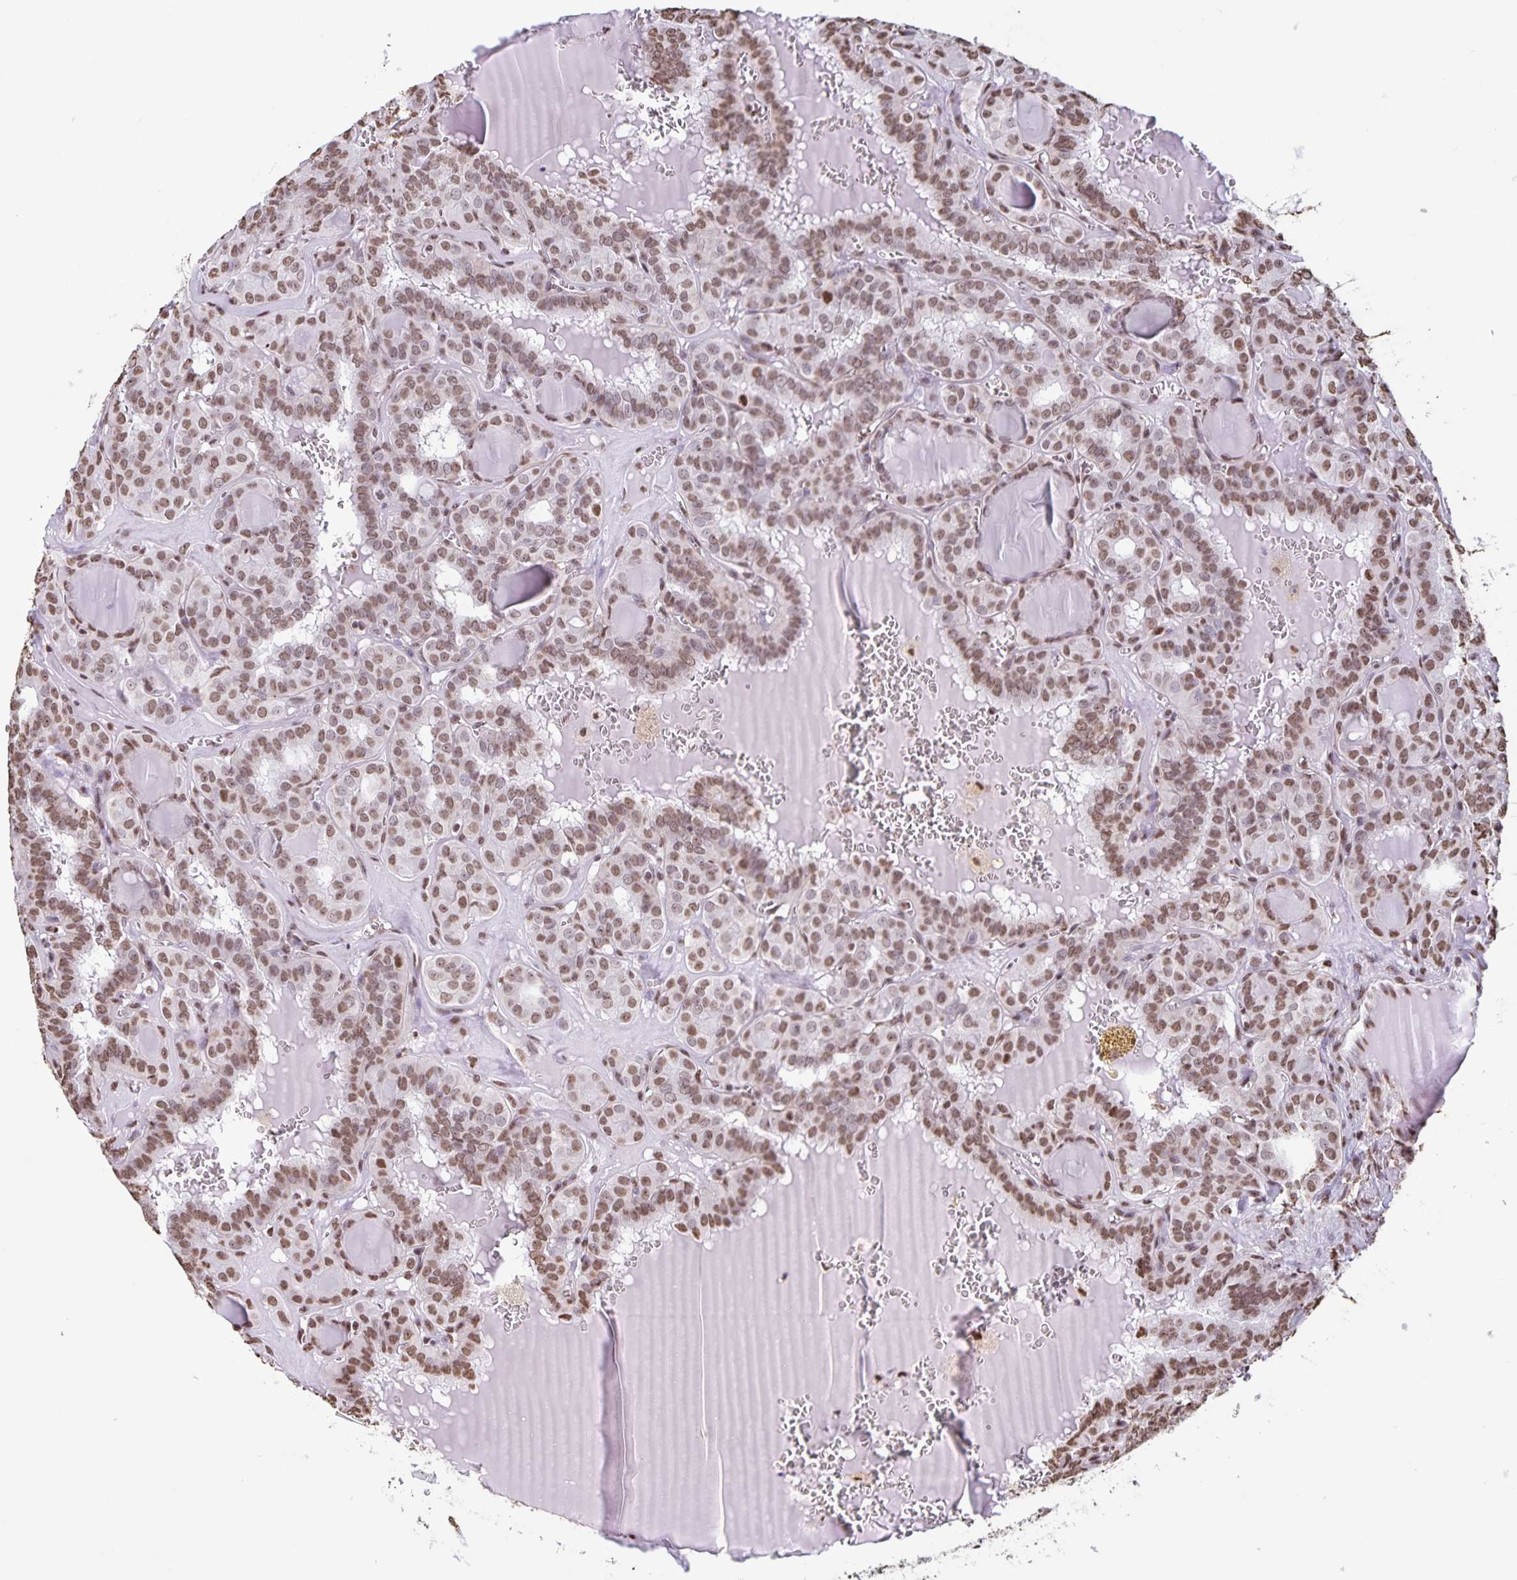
{"staining": {"intensity": "moderate", "quantity": ">75%", "location": "nuclear"}, "tissue": "thyroid cancer", "cell_type": "Tumor cells", "image_type": "cancer", "snomed": [{"axis": "morphology", "description": "Papillary adenocarcinoma, NOS"}, {"axis": "topography", "description": "Thyroid gland"}], "caption": "Protein staining exhibits moderate nuclear expression in approximately >75% of tumor cells in thyroid papillary adenocarcinoma.", "gene": "DUT", "patient": {"sex": "female", "age": 41}}